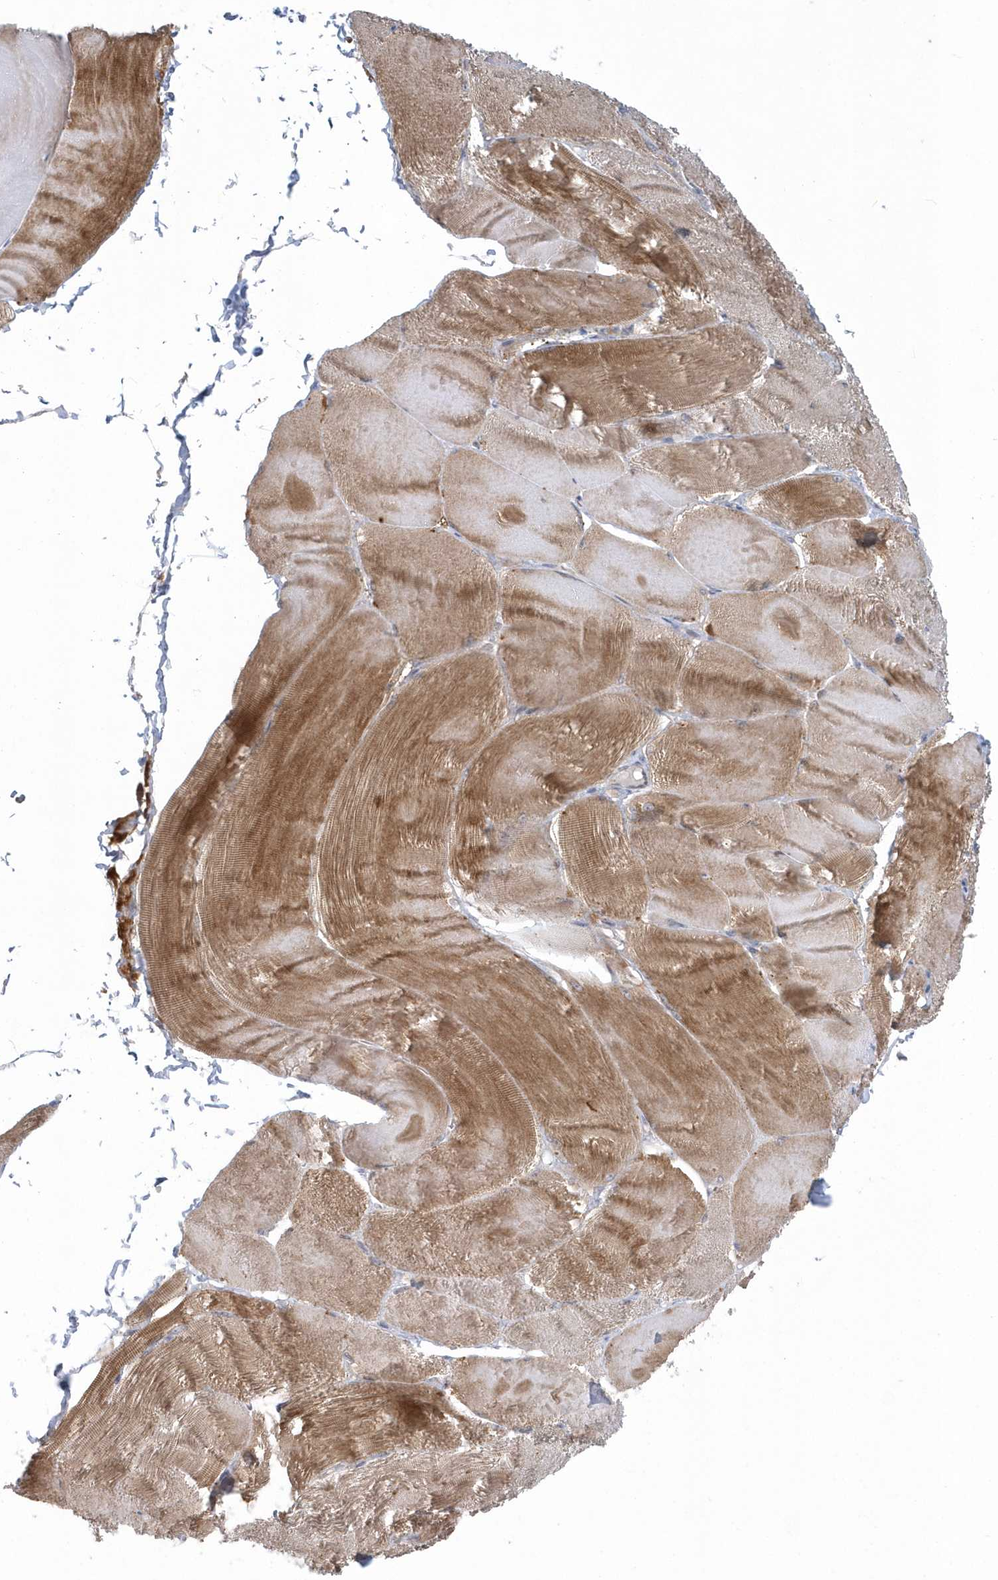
{"staining": {"intensity": "strong", "quantity": "25%-75%", "location": "cytoplasmic/membranous"}, "tissue": "skeletal muscle", "cell_type": "Myocytes", "image_type": "normal", "snomed": [{"axis": "morphology", "description": "Normal tissue, NOS"}, {"axis": "morphology", "description": "Basal cell carcinoma"}, {"axis": "topography", "description": "Skeletal muscle"}], "caption": "High-magnification brightfield microscopy of normal skeletal muscle stained with DAB (3,3'-diaminobenzidine) (brown) and counterstained with hematoxylin (blue). myocytes exhibit strong cytoplasmic/membranous positivity is seen in approximately25%-75% of cells.", "gene": "RAI14", "patient": {"sex": "female", "age": 64}}